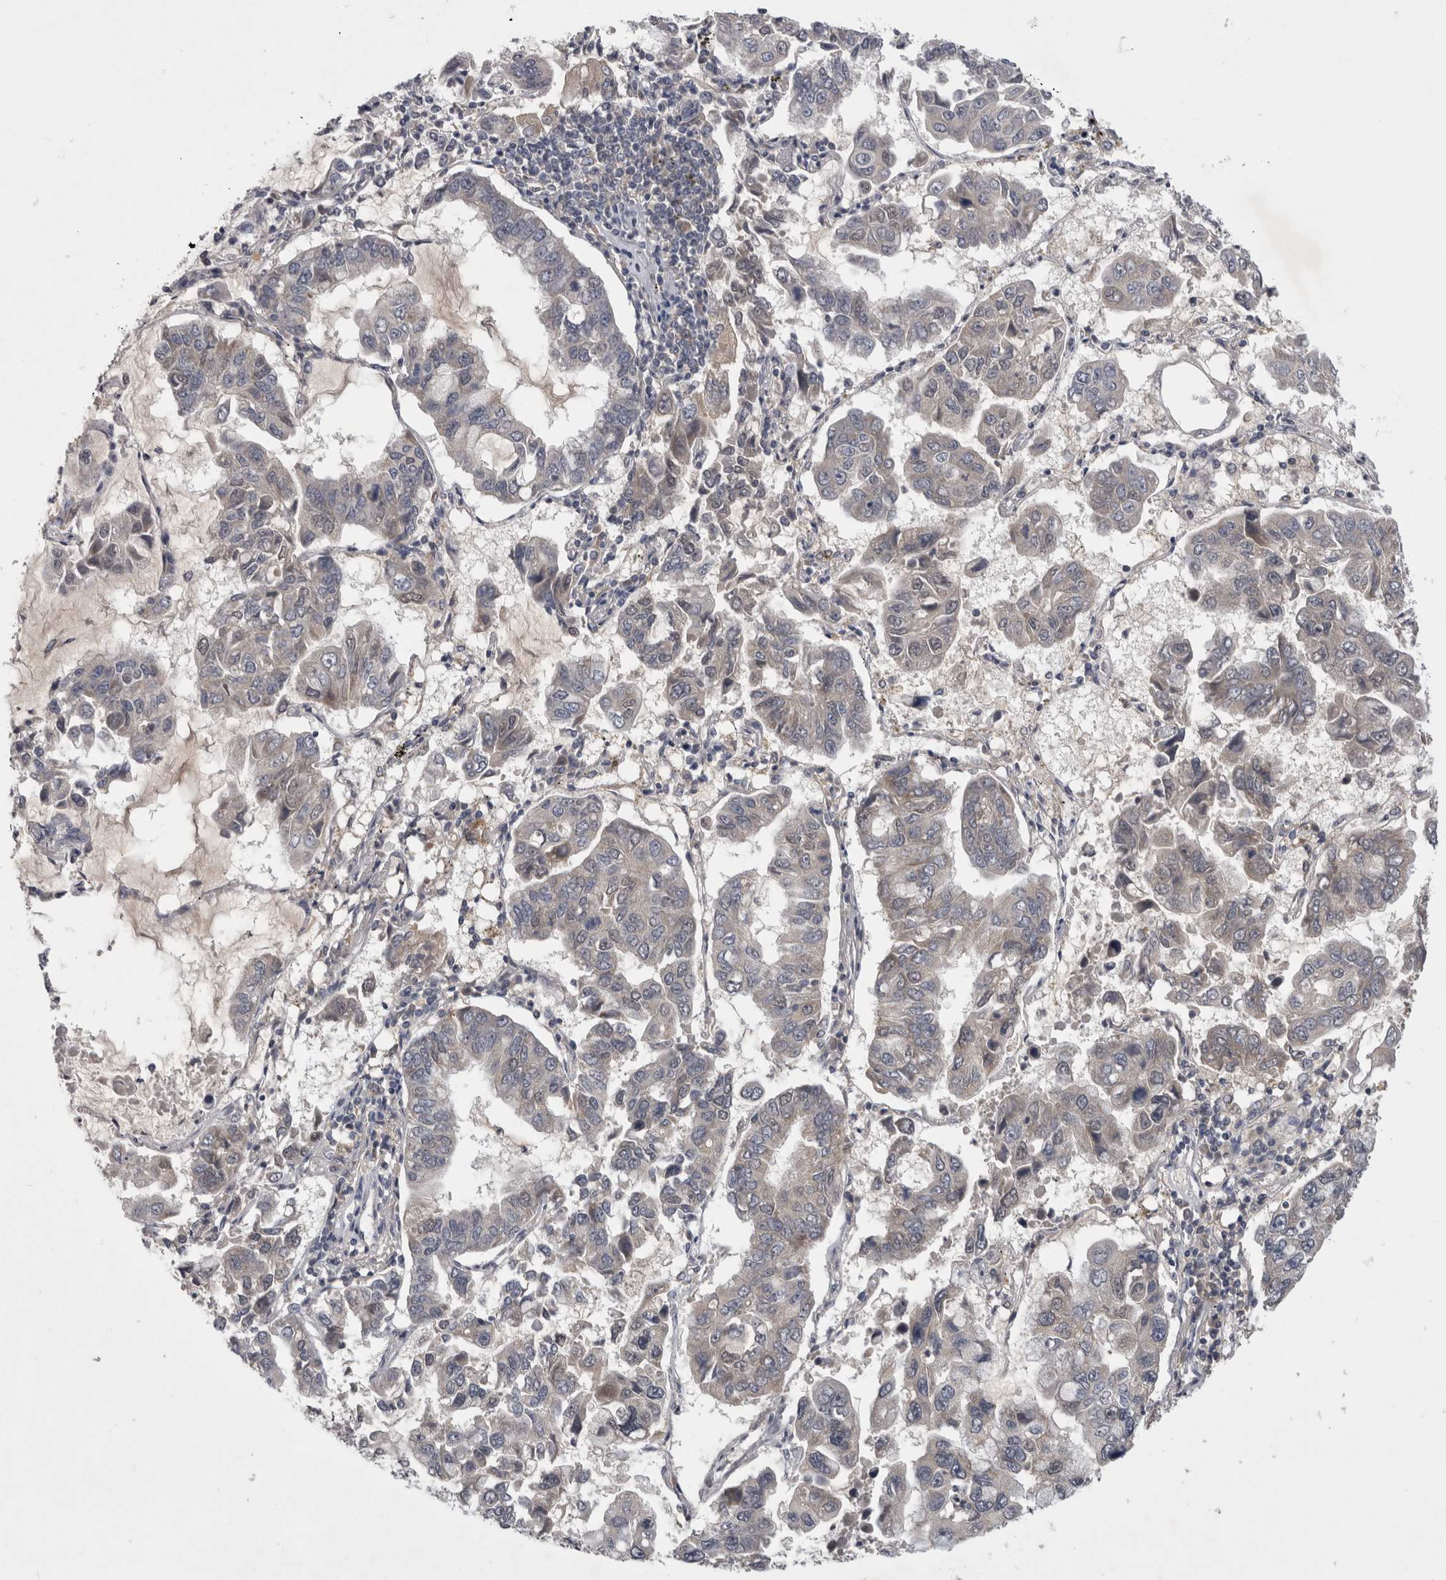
{"staining": {"intensity": "weak", "quantity": "<25%", "location": "cytoplasmic/membranous"}, "tissue": "lung cancer", "cell_type": "Tumor cells", "image_type": "cancer", "snomed": [{"axis": "morphology", "description": "Adenocarcinoma, NOS"}, {"axis": "topography", "description": "Lung"}], "caption": "High power microscopy histopathology image of an immunohistochemistry photomicrograph of lung cancer (adenocarcinoma), revealing no significant positivity in tumor cells.", "gene": "ZNF114", "patient": {"sex": "male", "age": 64}}